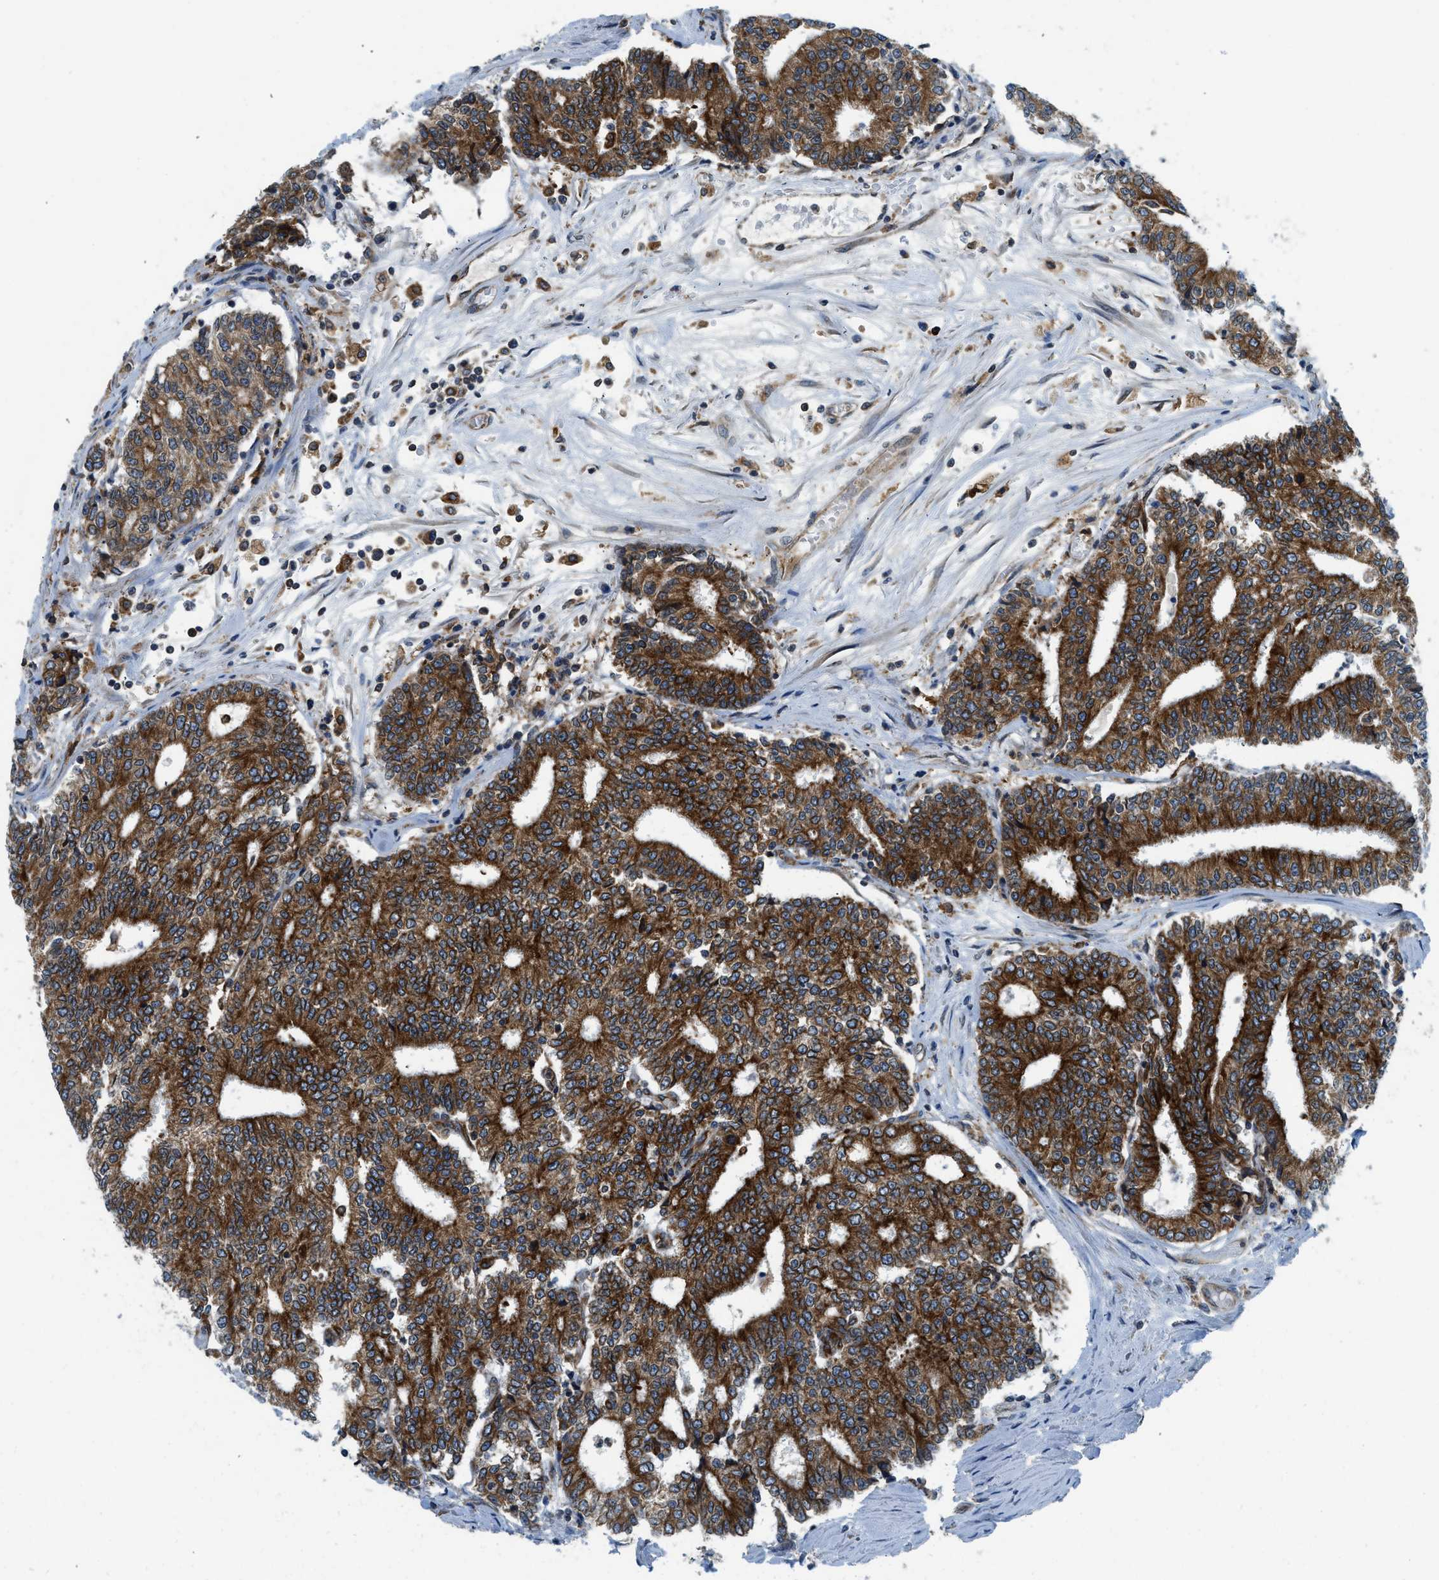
{"staining": {"intensity": "strong", "quantity": ">75%", "location": "cytoplasmic/membranous"}, "tissue": "prostate cancer", "cell_type": "Tumor cells", "image_type": "cancer", "snomed": [{"axis": "morphology", "description": "Normal tissue, NOS"}, {"axis": "morphology", "description": "Adenocarcinoma, High grade"}, {"axis": "topography", "description": "Prostate"}, {"axis": "topography", "description": "Seminal veicle"}], "caption": "Protein expression analysis of adenocarcinoma (high-grade) (prostate) exhibits strong cytoplasmic/membranous positivity in about >75% of tumor cells.", "gene": "BCAP31", "patient": {"sex": "male", "age": 55}}